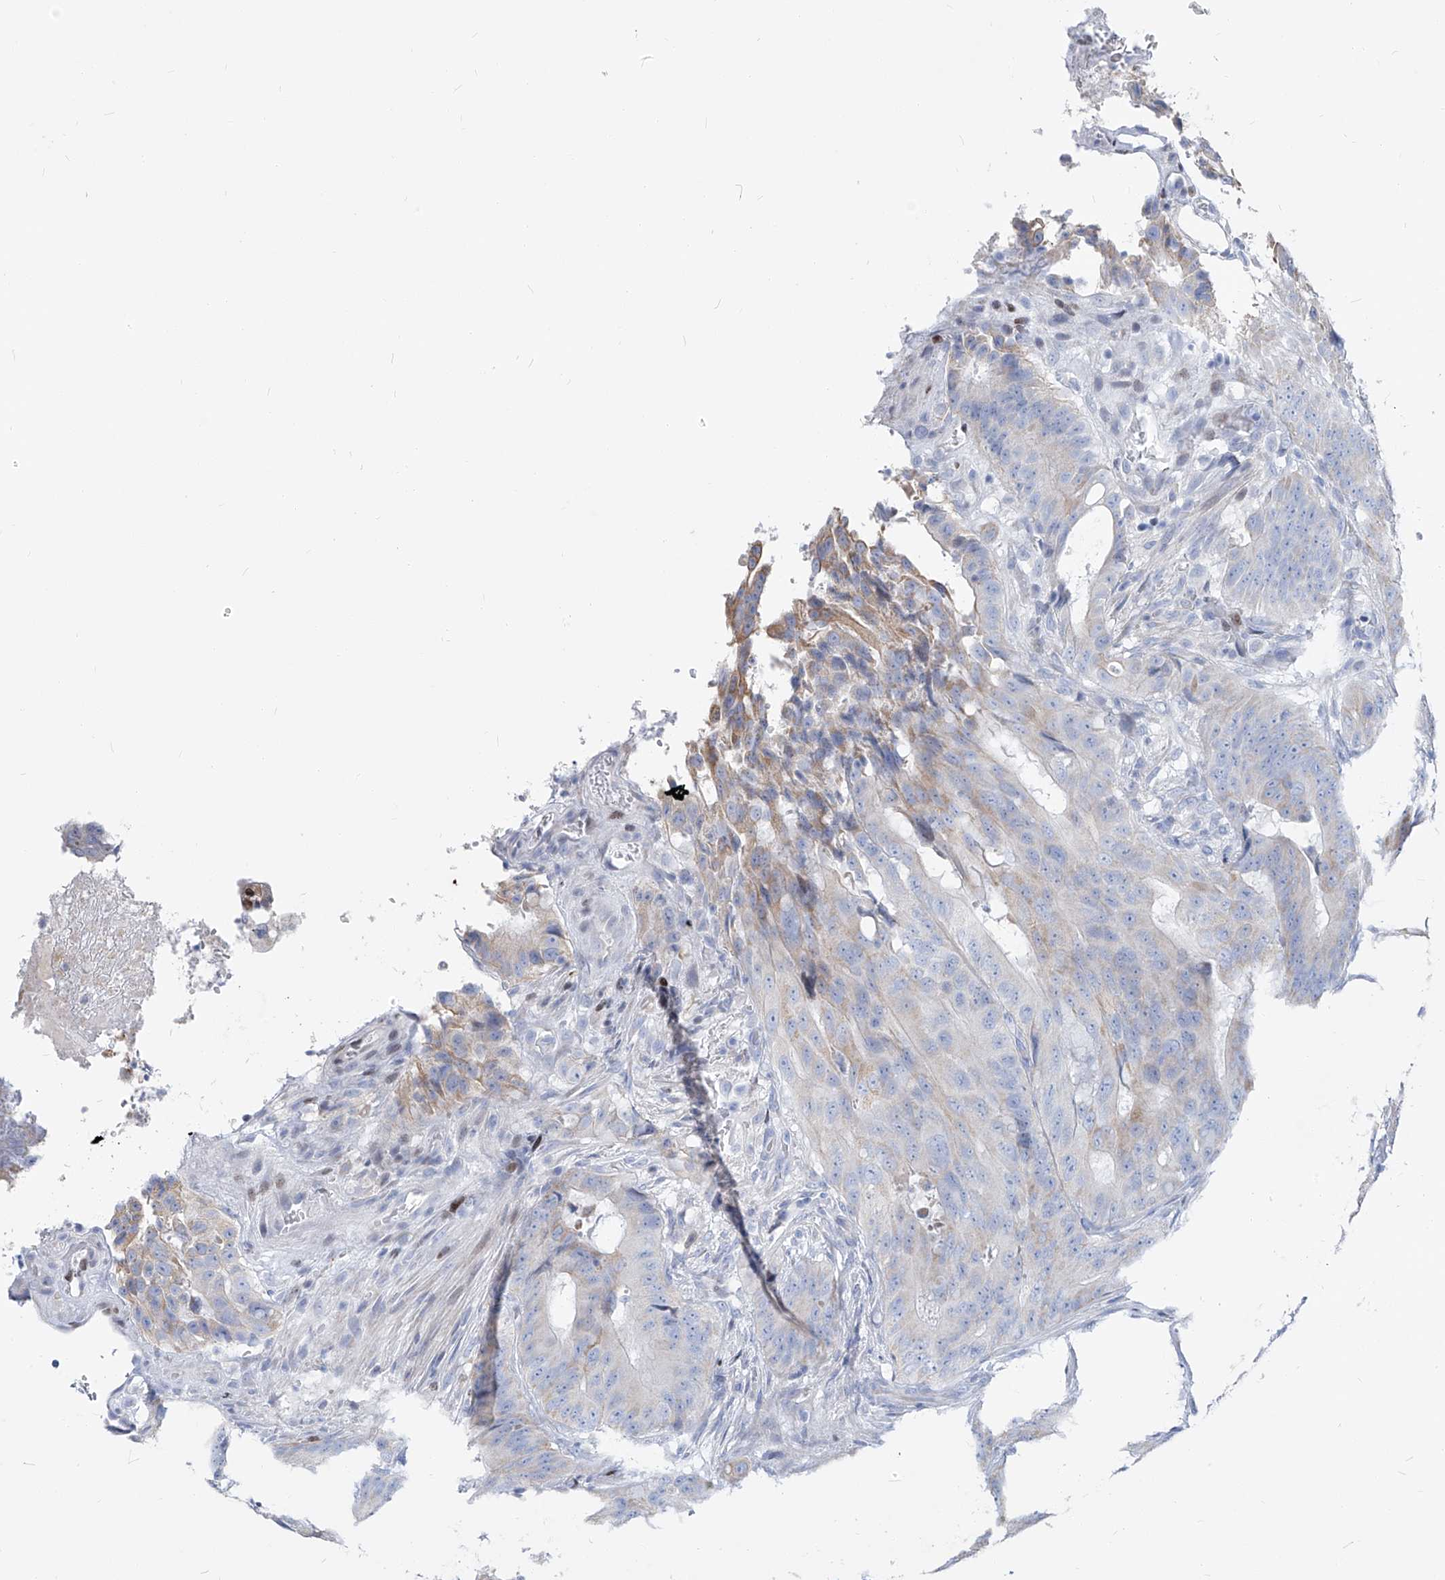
{"staining": {"intensity": "weak", "quantity": "<25%", "location": "cytoplasmic/membranous"}, "tissue": "colorectal cancer", "cell_type": "Tumor cells", "image_type": "cancer", "snomed": [{"axis": "morphology", "description": "Adenocarcinoma, NOS"}, {"axis": "topography", "description": "Colon"}], "caption": "Immunohistochemistry histopathology image of human colorectal cancer (adenocarcinoma) stained for a protein (brown), which exhibits no expression in tumor cells.", "gene": "FRS3", "patient": {"sex": "male", "age": 83}}